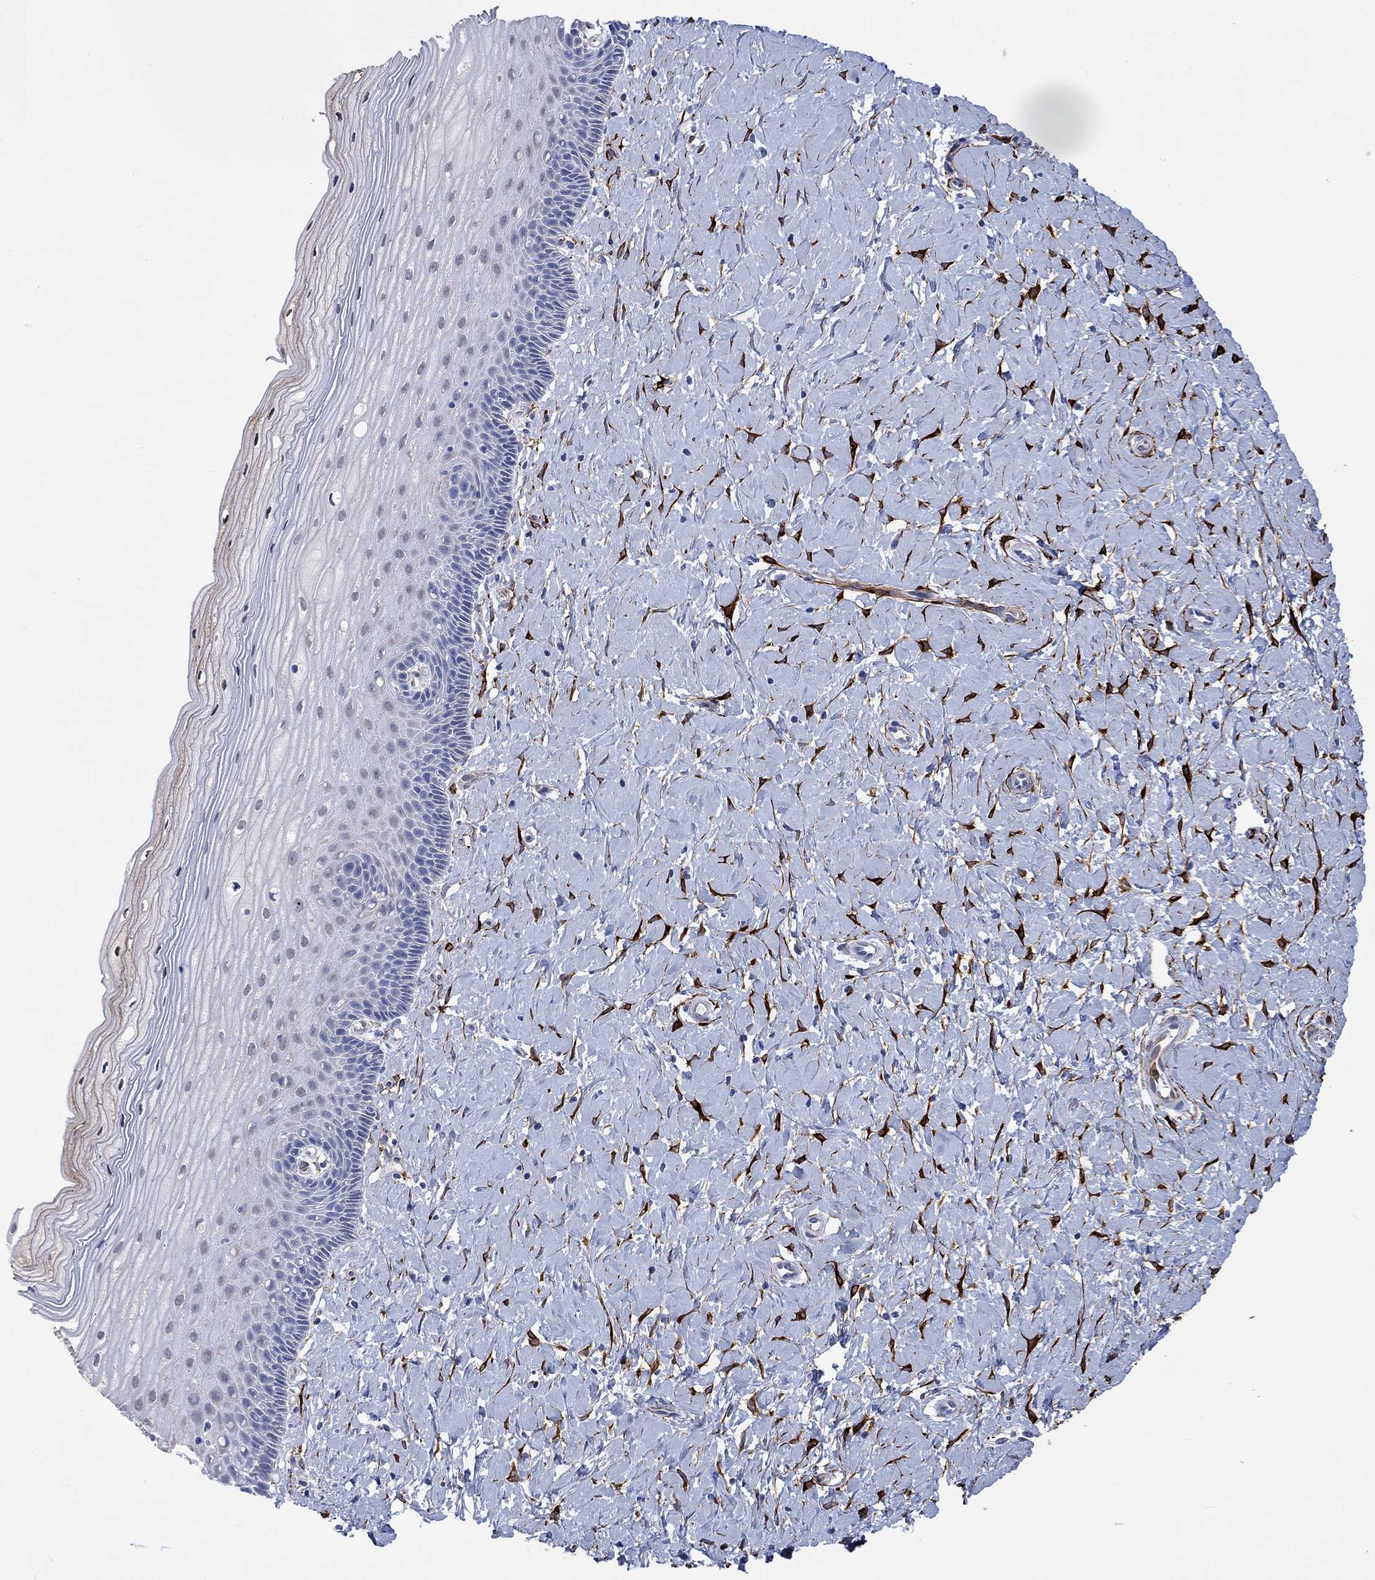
{"staining": {"intensity": "strong", "quantity": "25%-75%", "location": "cytoplasmic/membranous"}, "tissue": "cervix", "cell_type": "Glandular cells", "image_type": "normal", "snomed": [{"axis": "morphology", "description": "Normal tissue, NOS"}, {"axis": "topography", "description": "Cervix"}], "caption": "An image of human cervix stained for a protein shows strong cytoplasmic/membranous brown staining in glandular cells. (DAB (3,3'-diaminobenzidine) = brown stain, brightfield microscopy at high magnification).", "gene": "TGM2", "patient": {"sex": "female", "age": 37}}